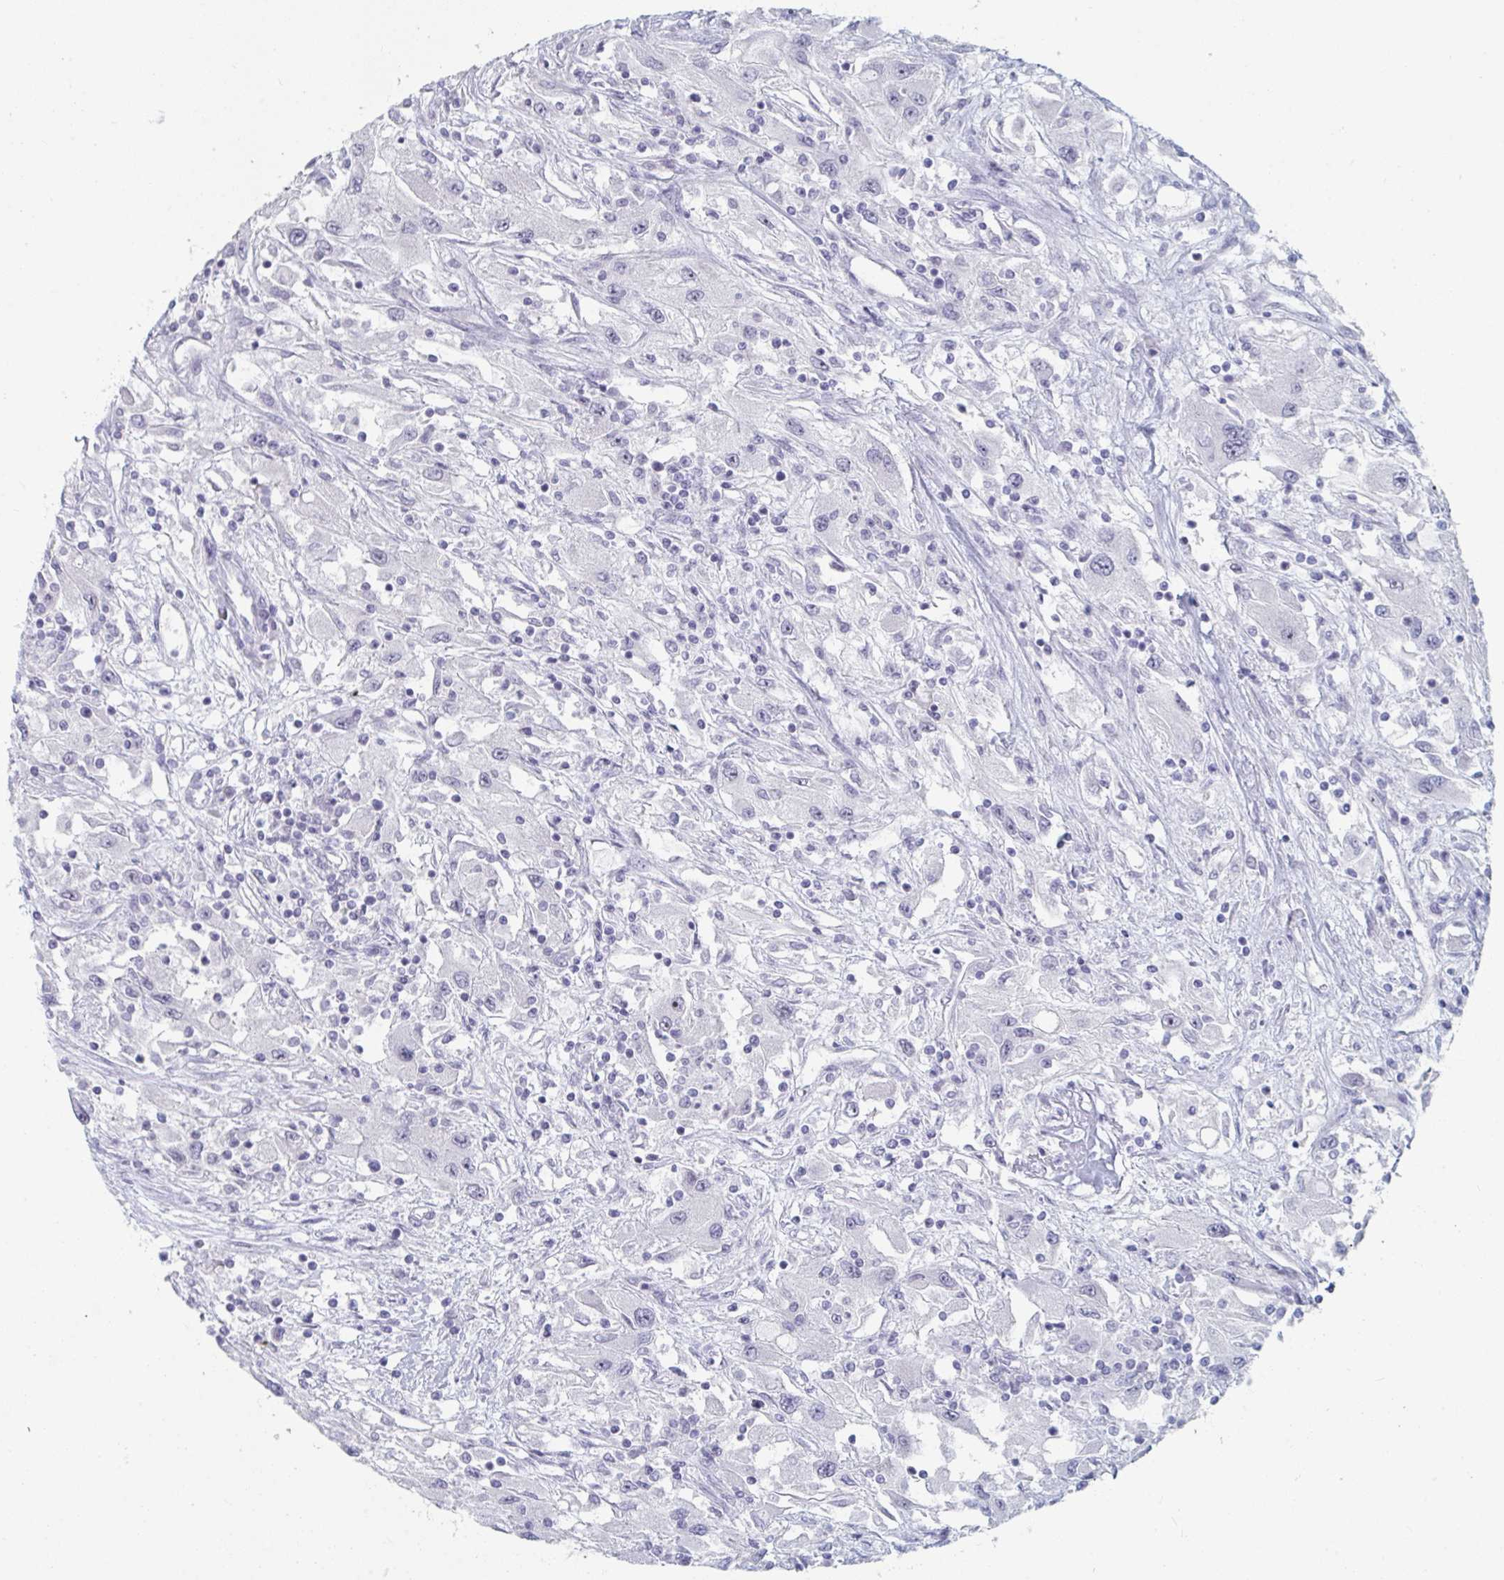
{"staining": {"intensity": "negative", "quantity": "none", "location": "none"}, "tissue": "renal cancer", "cell_type": "Tumor cells", "image_type": "cancer", "snomed": [{"axis": "morphology", "description": "Adenocarcinoma, NOS"}, {"axis": "topography", "description": "Kidney"}], "caption": "DAB (3,3'-diaminobenzidine) immunohistochemical staining of human renal adenocarcinoma displays no significant positivity in tumor cells.", "gene": "NR1H2", "patient": {"sex": "female", "age": 67}}